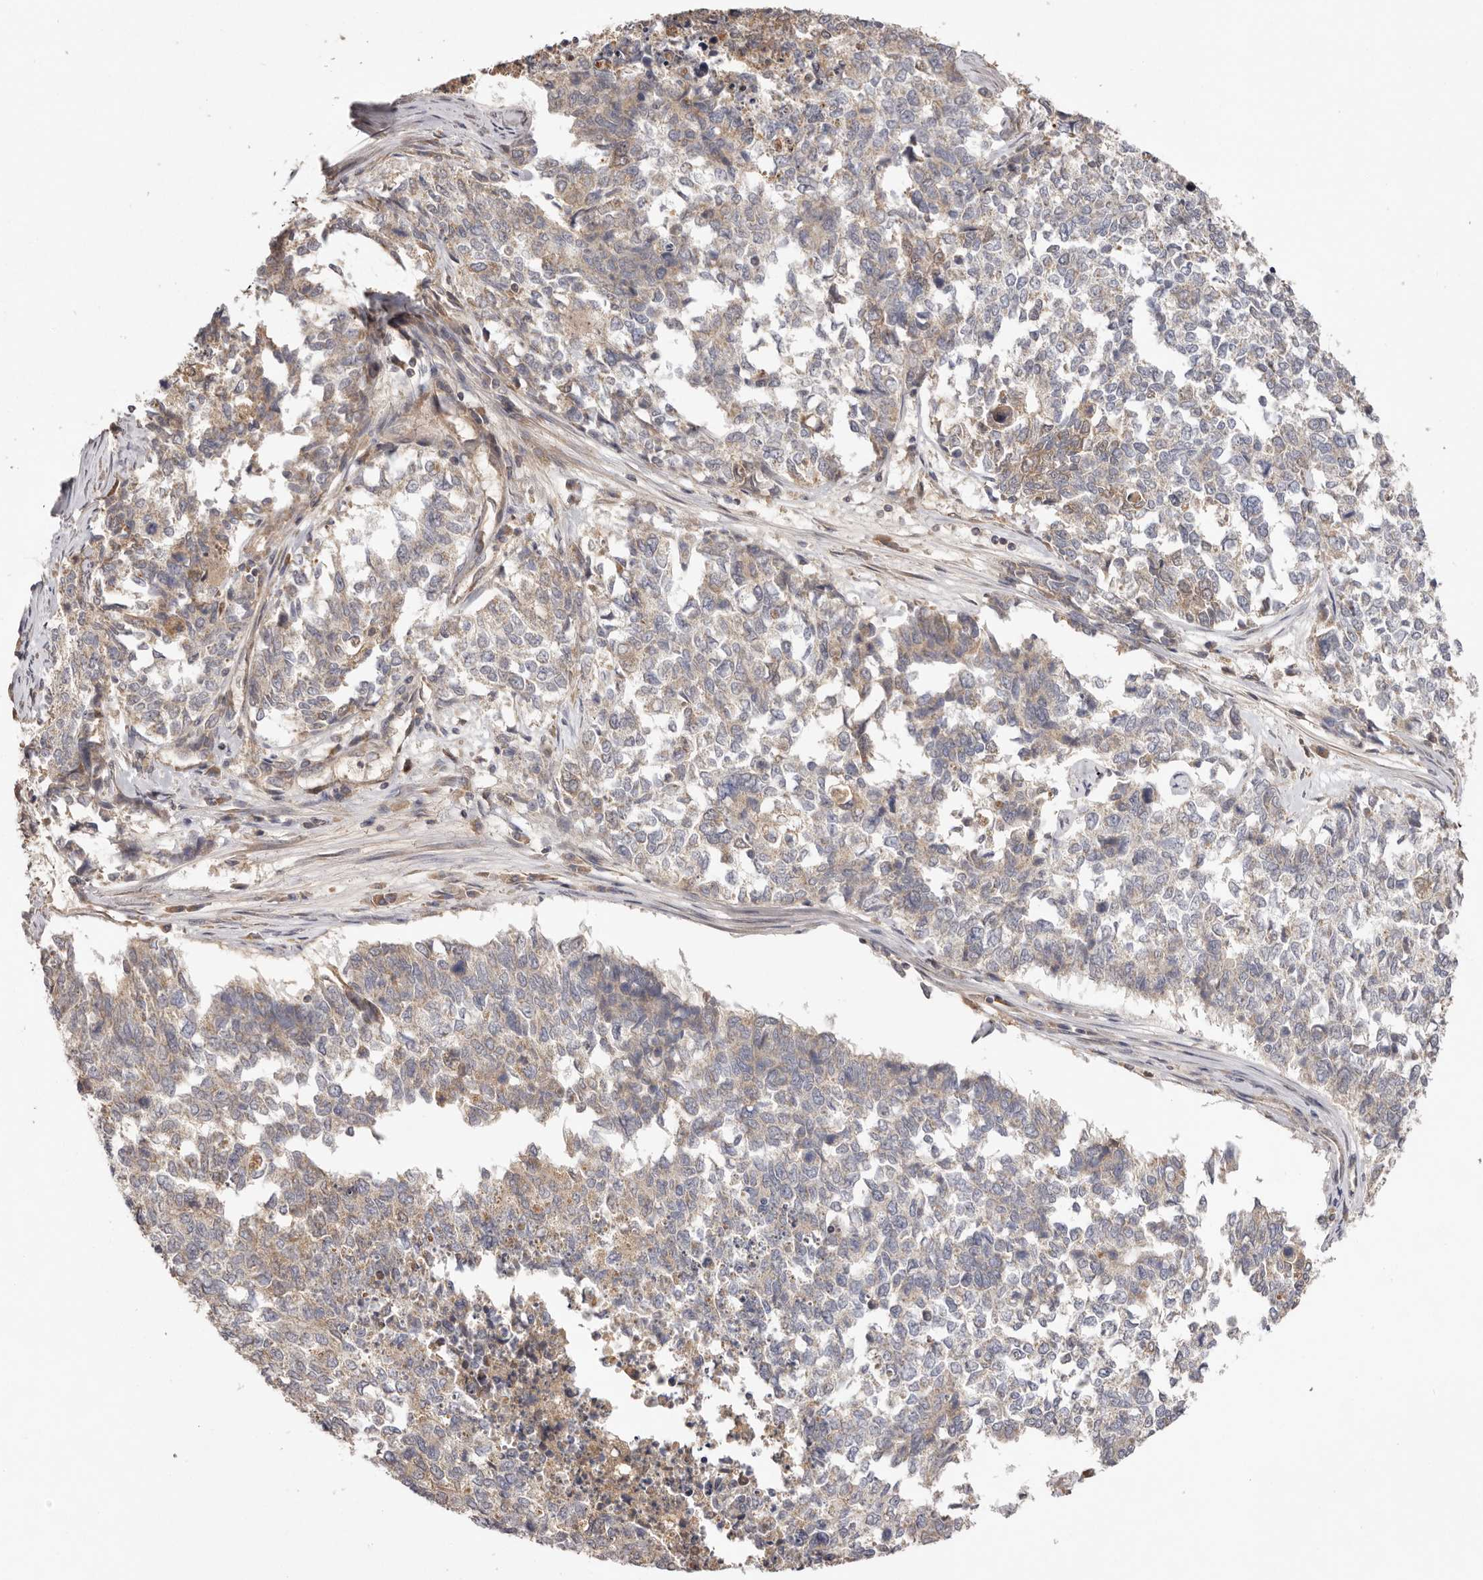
{"staining": {"intensity": "weak", "quantity": "<25%", "location": "cytoplasmic/membranous"}, "tissue": "cervical cancer", "cell_type": "Tumor cells", "image_type": "cancer", "snomed": [{"axis": "morphology", "description": "Squamous cell carcinoma, NOS"}, {"axis": "topography", "description": "Cervix"}], "caption": "Photomicrograph shows no significant protein positivity in tumor cells of cervical squamous cell carcinoma. (DAB (3,3'-diaminobenzidine) immunohistochemistry visualized using brightfield microscopy, high magnification).", "gene": "UBR2", "patient": {"sex": "female", "age": 63}}